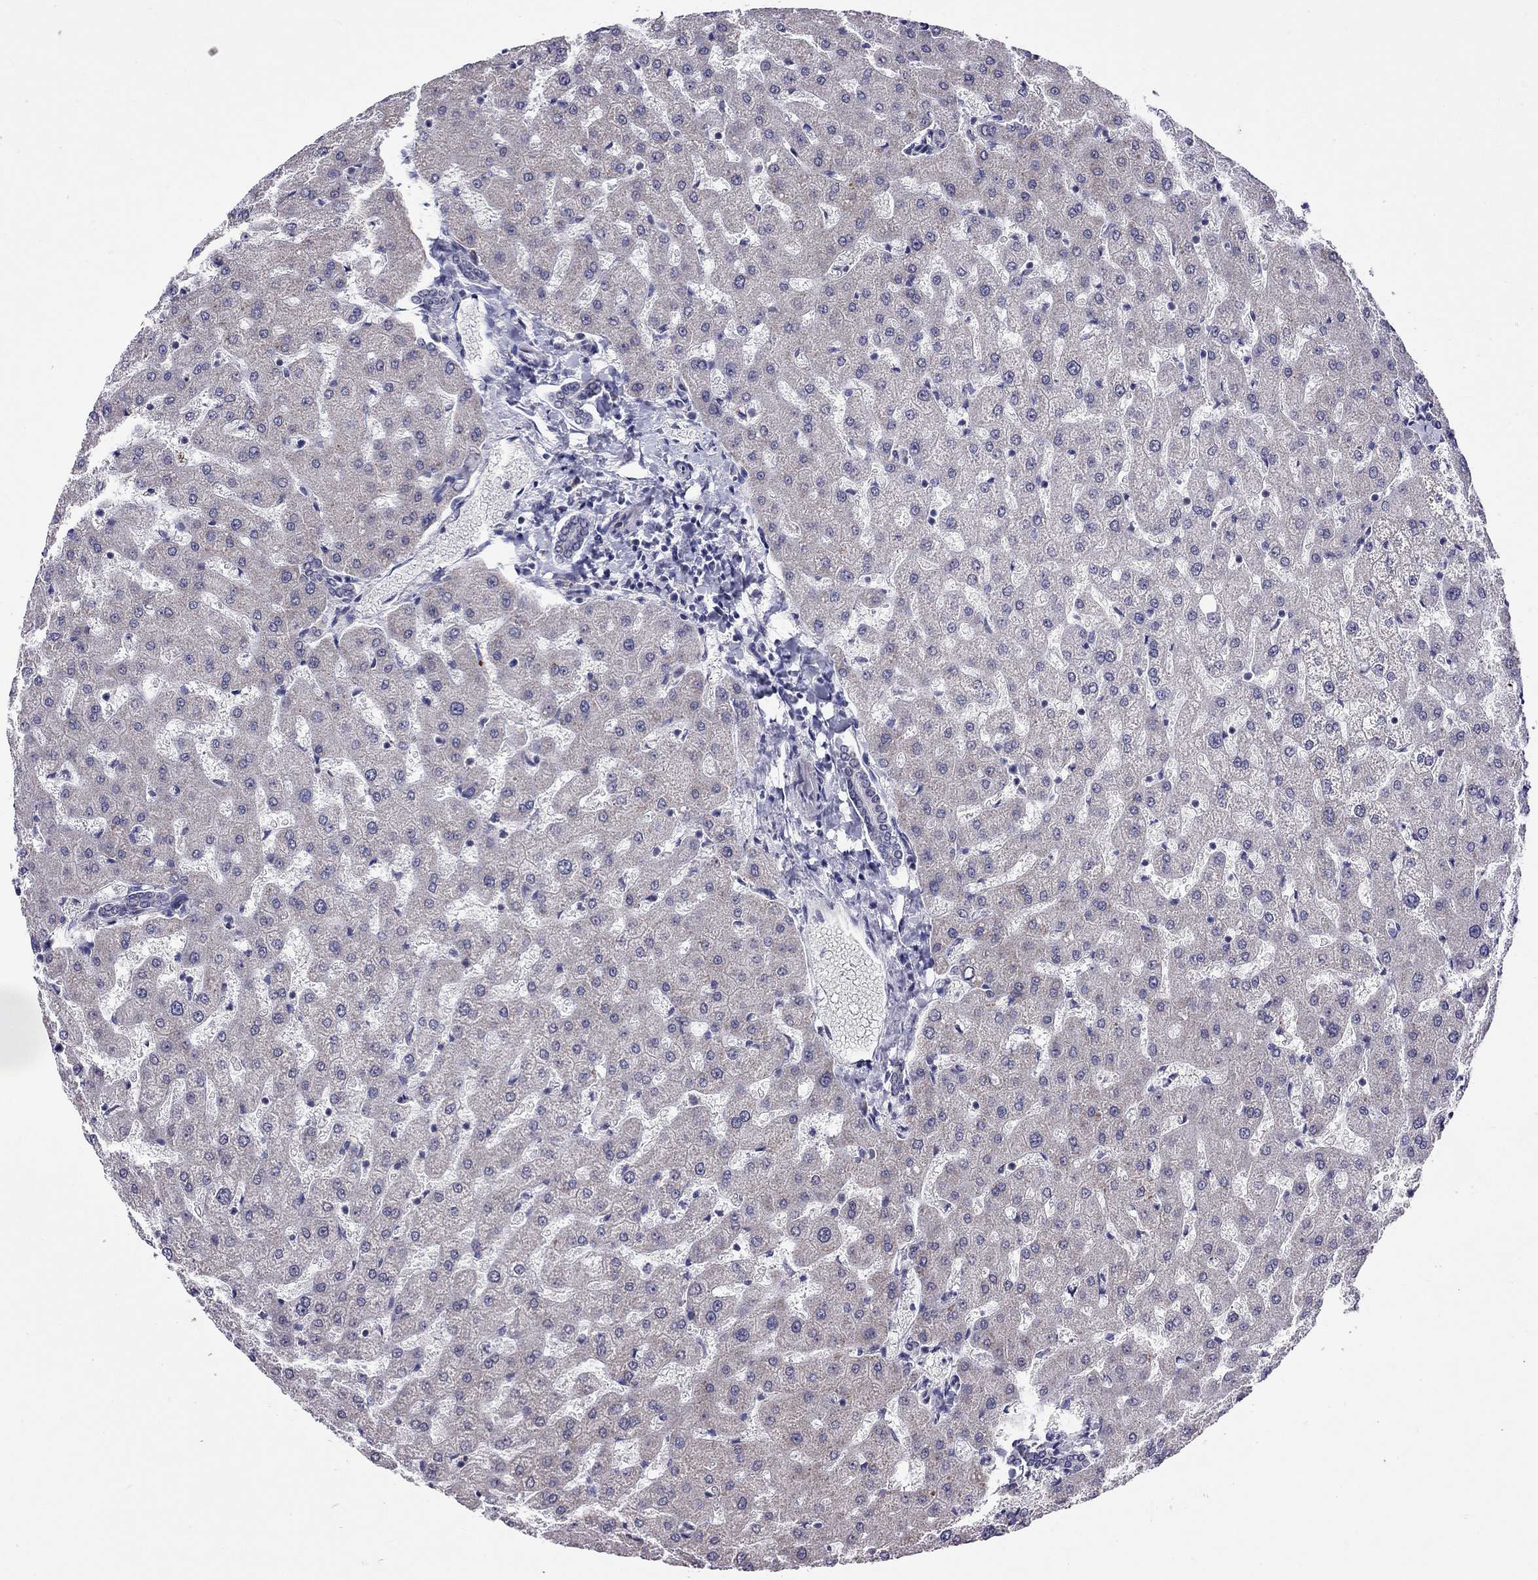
{"staining": {"intensity": "negative", "quantity": "none", "location": "none"}, "tissue": "liver", "cell_type": "Cholangiocytes", "image_type": "normal", "snomed": [{"axis": "morphology", "description": "Normal tissue, NOS"}, {"axis": "topography", "description": "Liver"}], "caption": "Immunohistochemistry (IHC) of benign liver reveals no staining in cholangiocytes. The staining was performed using DAB (3,3'-diaminobenzidine) to visualize the protein expression in brown, while the nuclei were stained in blue with hematoxylin (Magnification: 20x).", "gene": "HES5", "patient": {"sex": "female", "age": 50}}